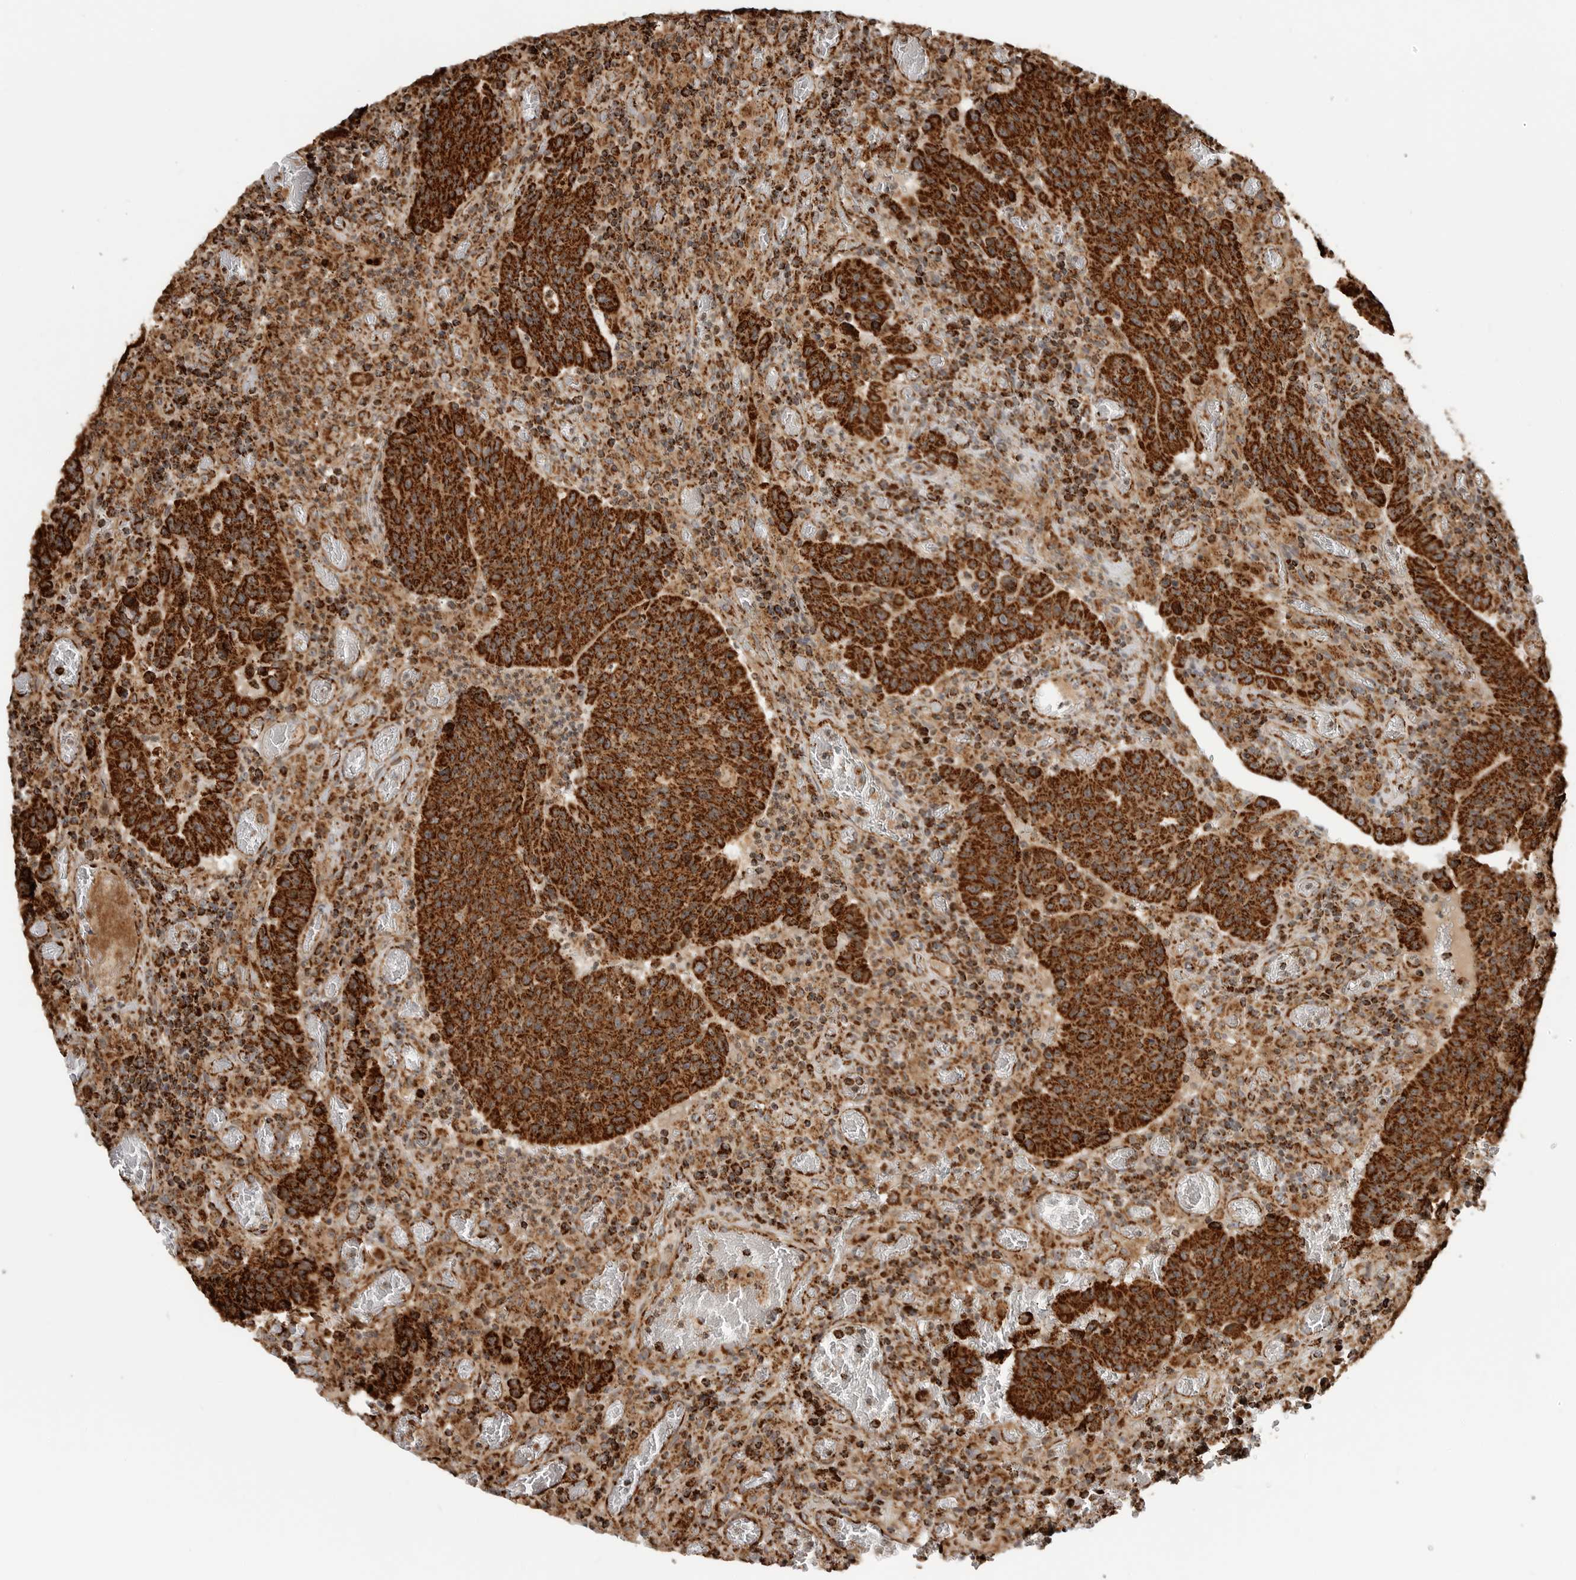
{"staining": {"intensity": "strong", "quantity": ">75%", "location": "cytoplasmic/membranous"}, "tissue": "colorectal cancer", "cell_type": "Tumor cells", "image_type": "cancer", "snomed": [{"axis": "morphology", "description": "Adenocarcinoma, NOS"}, {"axis": "topography", "description": "Colon"}], "caption": "Immunohistochemical staining of colorectal cancer (adenocarcinoma) reveals high levels of strong cytoplasmic/membranous protein positivity in about >75% of tumor cells. Using DAB (brown) and hematoxylin (blue) stains, captured at high magnification using brightfield microscopy.", "gene": "BMP2K", "patient": {"sex": "female", "age": 75}}